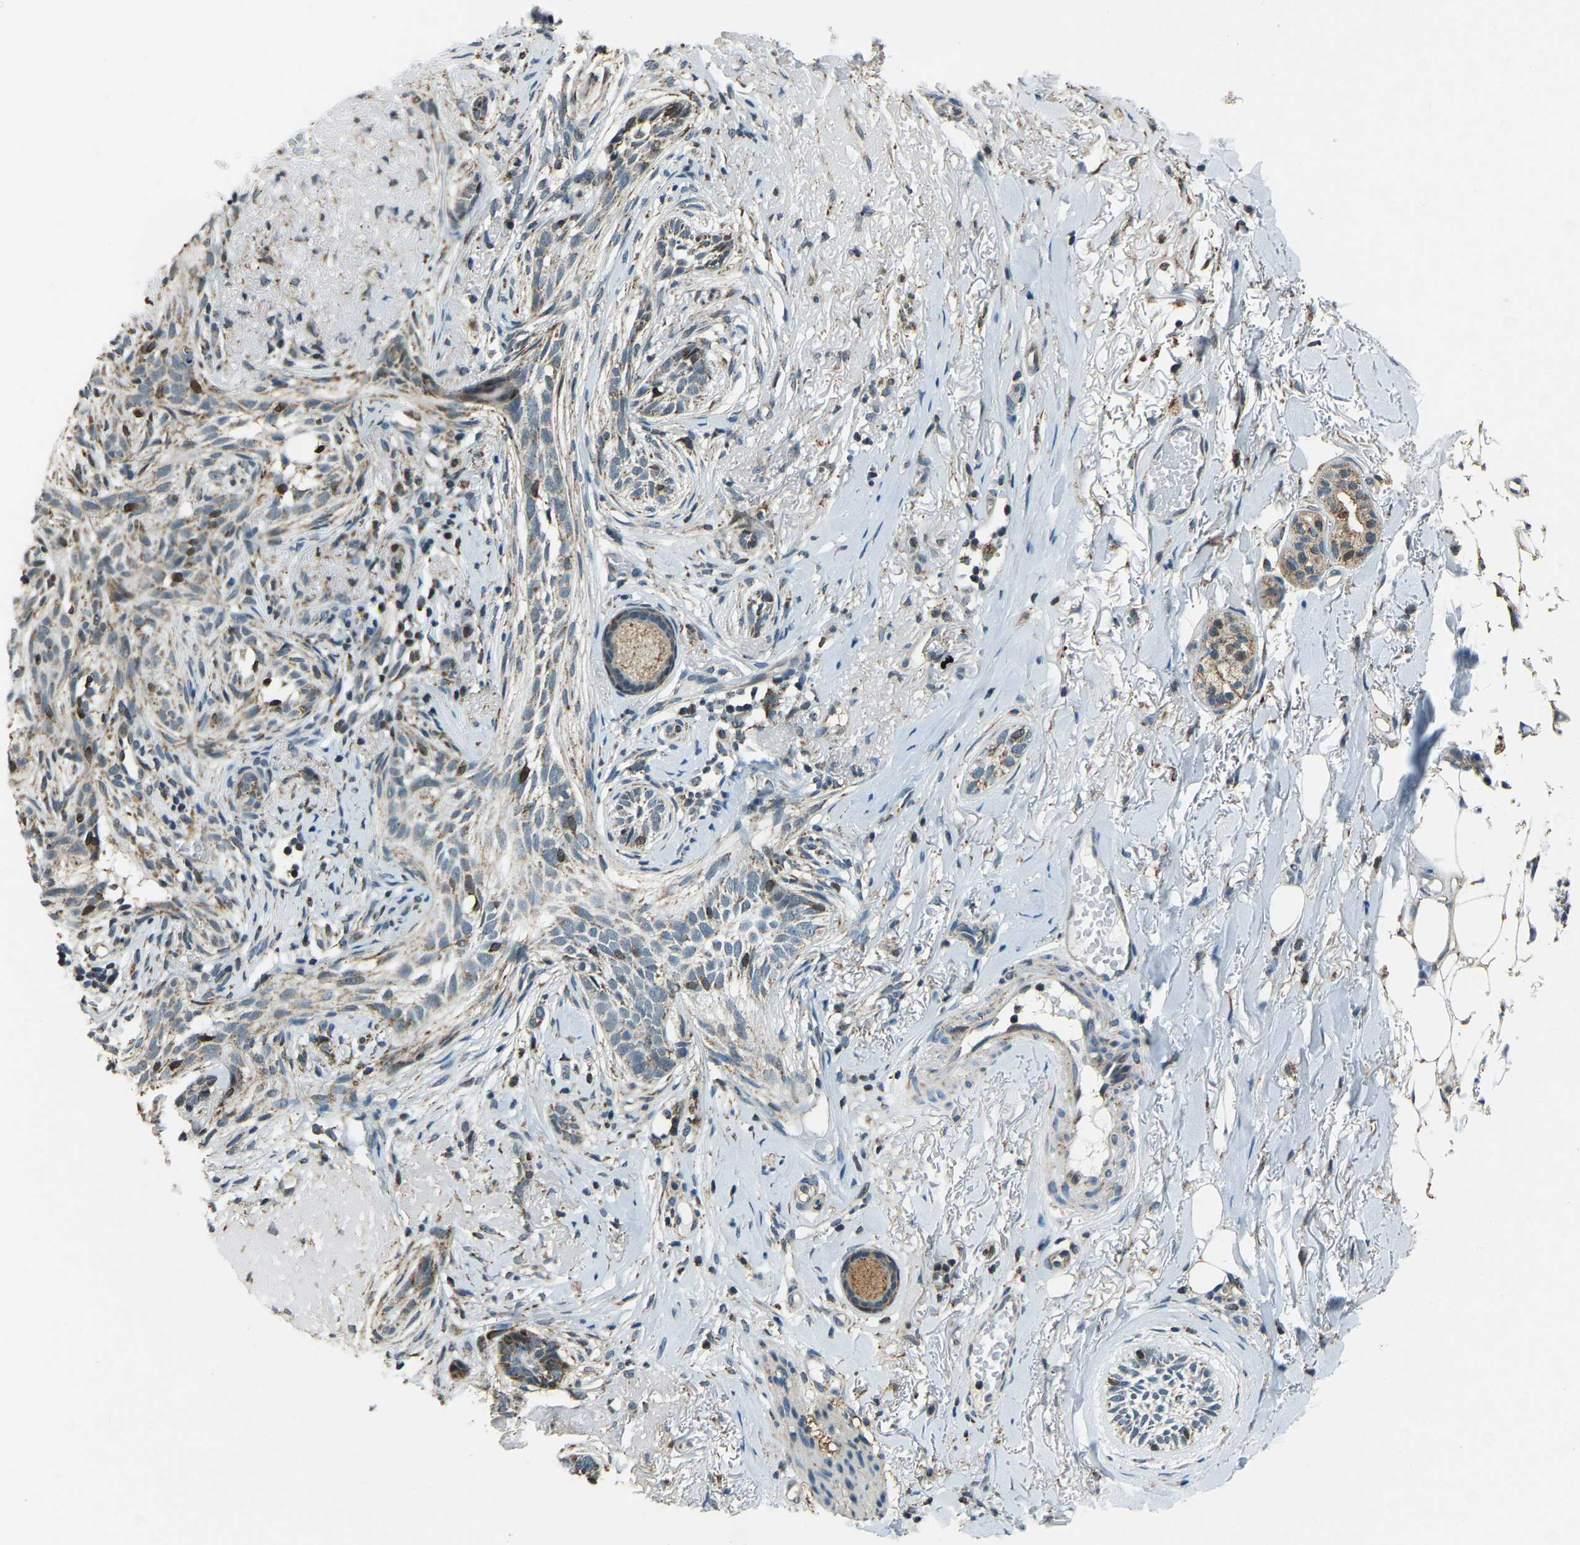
{"staining": {"intensity": "negative", "quantity": "none", "location": "none"}, "tissue": "skin cancer", "cell_type": "Tumor cells", "image_type": "cancer", "snomed": [{"axis": "morphology", "description": "Basal cell carcinoma"}, {"axis": "topography", "description": "Skin"}], "caption": "Tumor cells show no significant positivity in skin cancer (basal cell carcinoma).", "gene": "RBM33", "patient": {"sex": "female", "age": 88}}